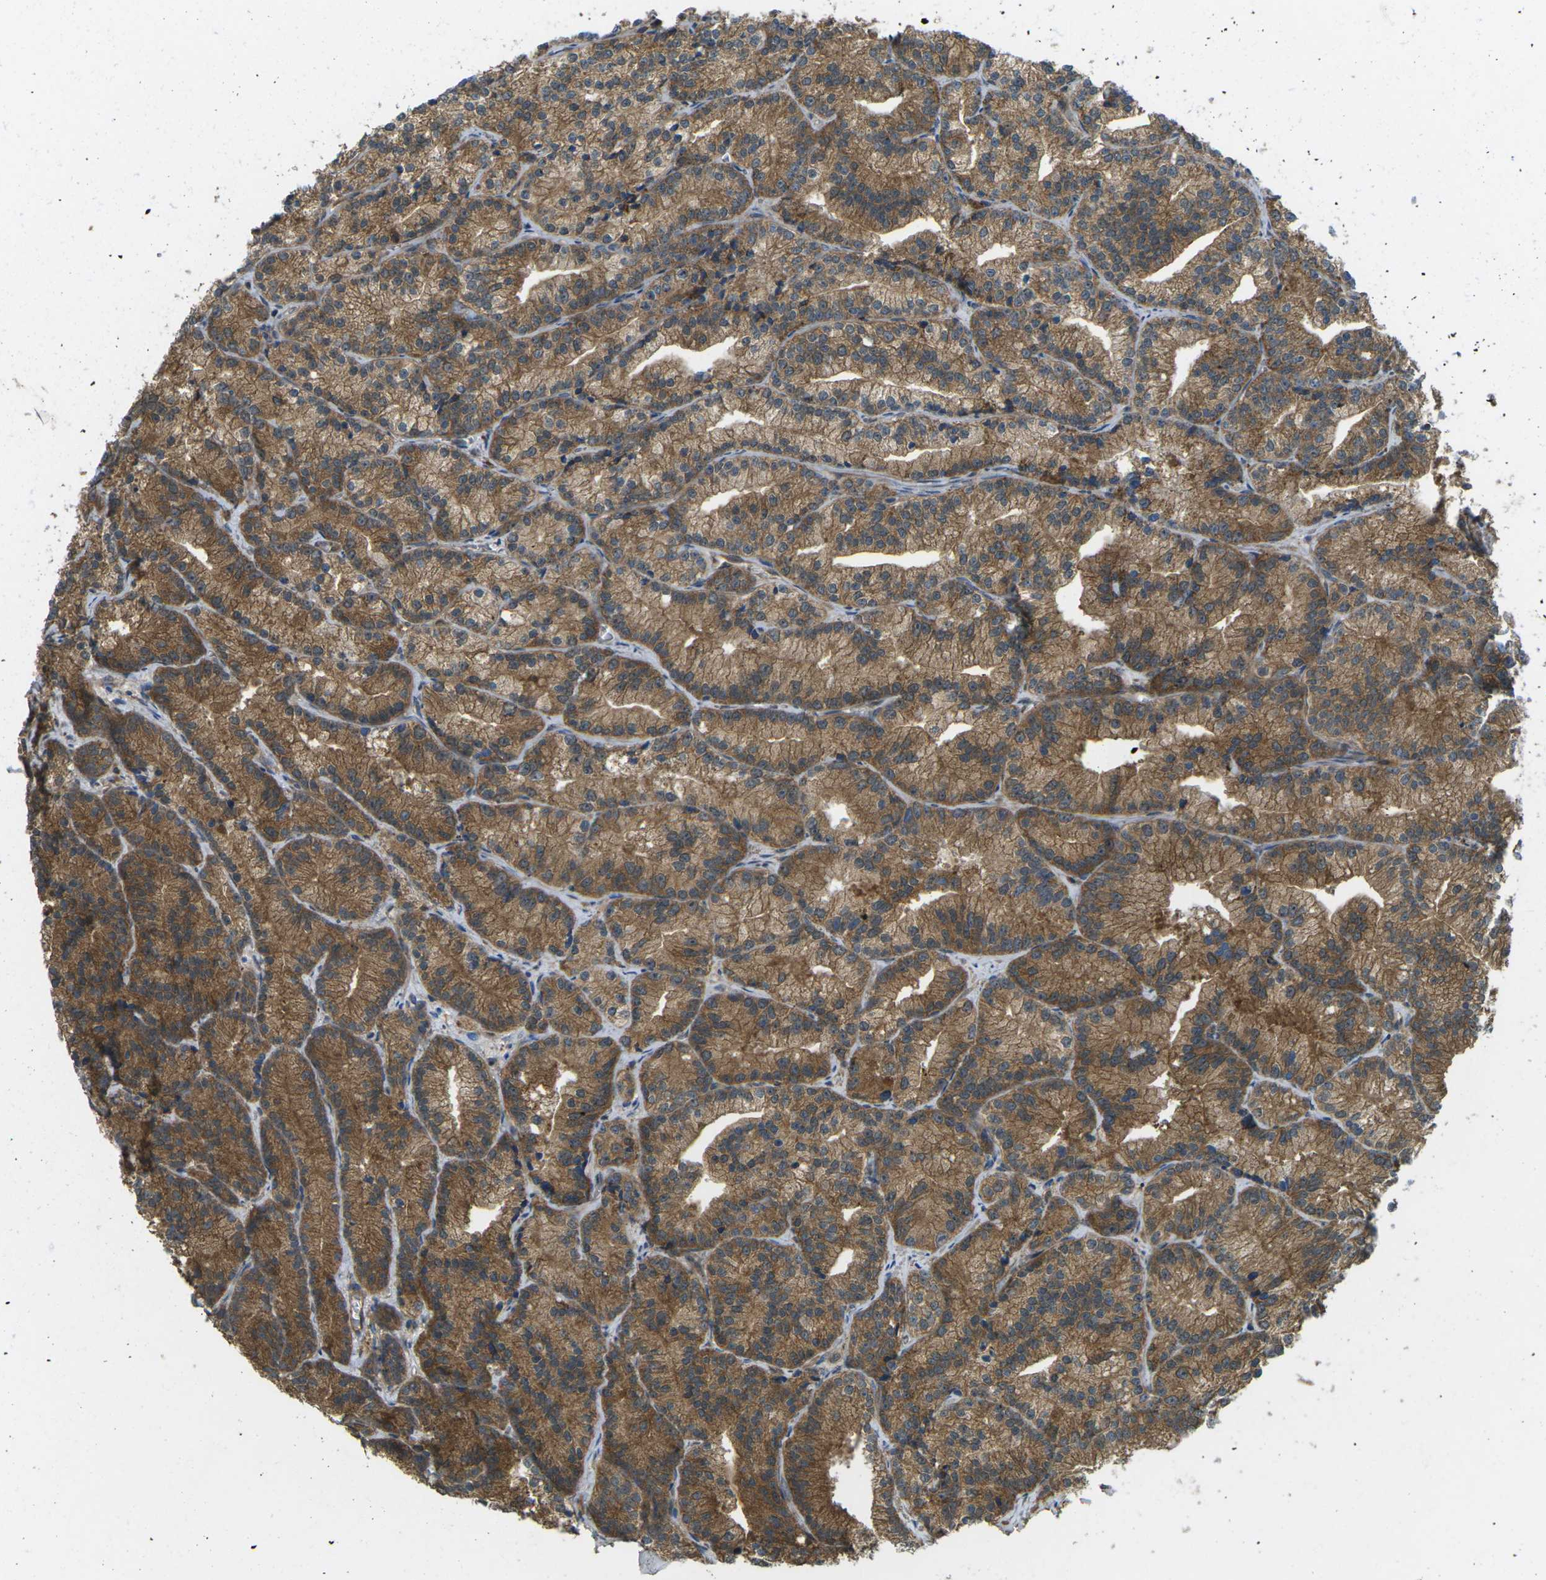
{"staining": {"intensity": "moderate", "quantity": ">75%", "location": "cytoplasmic/membranous"}, "tissue": "prostate cancer", "cell_type": "Tumor cells", "image_type": "cancer", "snomed": [{"axis": "morphology", "description": "Adenocarcinoma, Low grade"}, {"axis": "topography", "description": "Prostate"}], "caption": "This image demonstrates immunohistochemistry (IHC) staining of human prostate cancer, with medium moderate cytoplasmic/membranous expression in about >75% of tumor cells.", "gene": "CHMP3", "patient": {"sex": "male", "age": 89}}